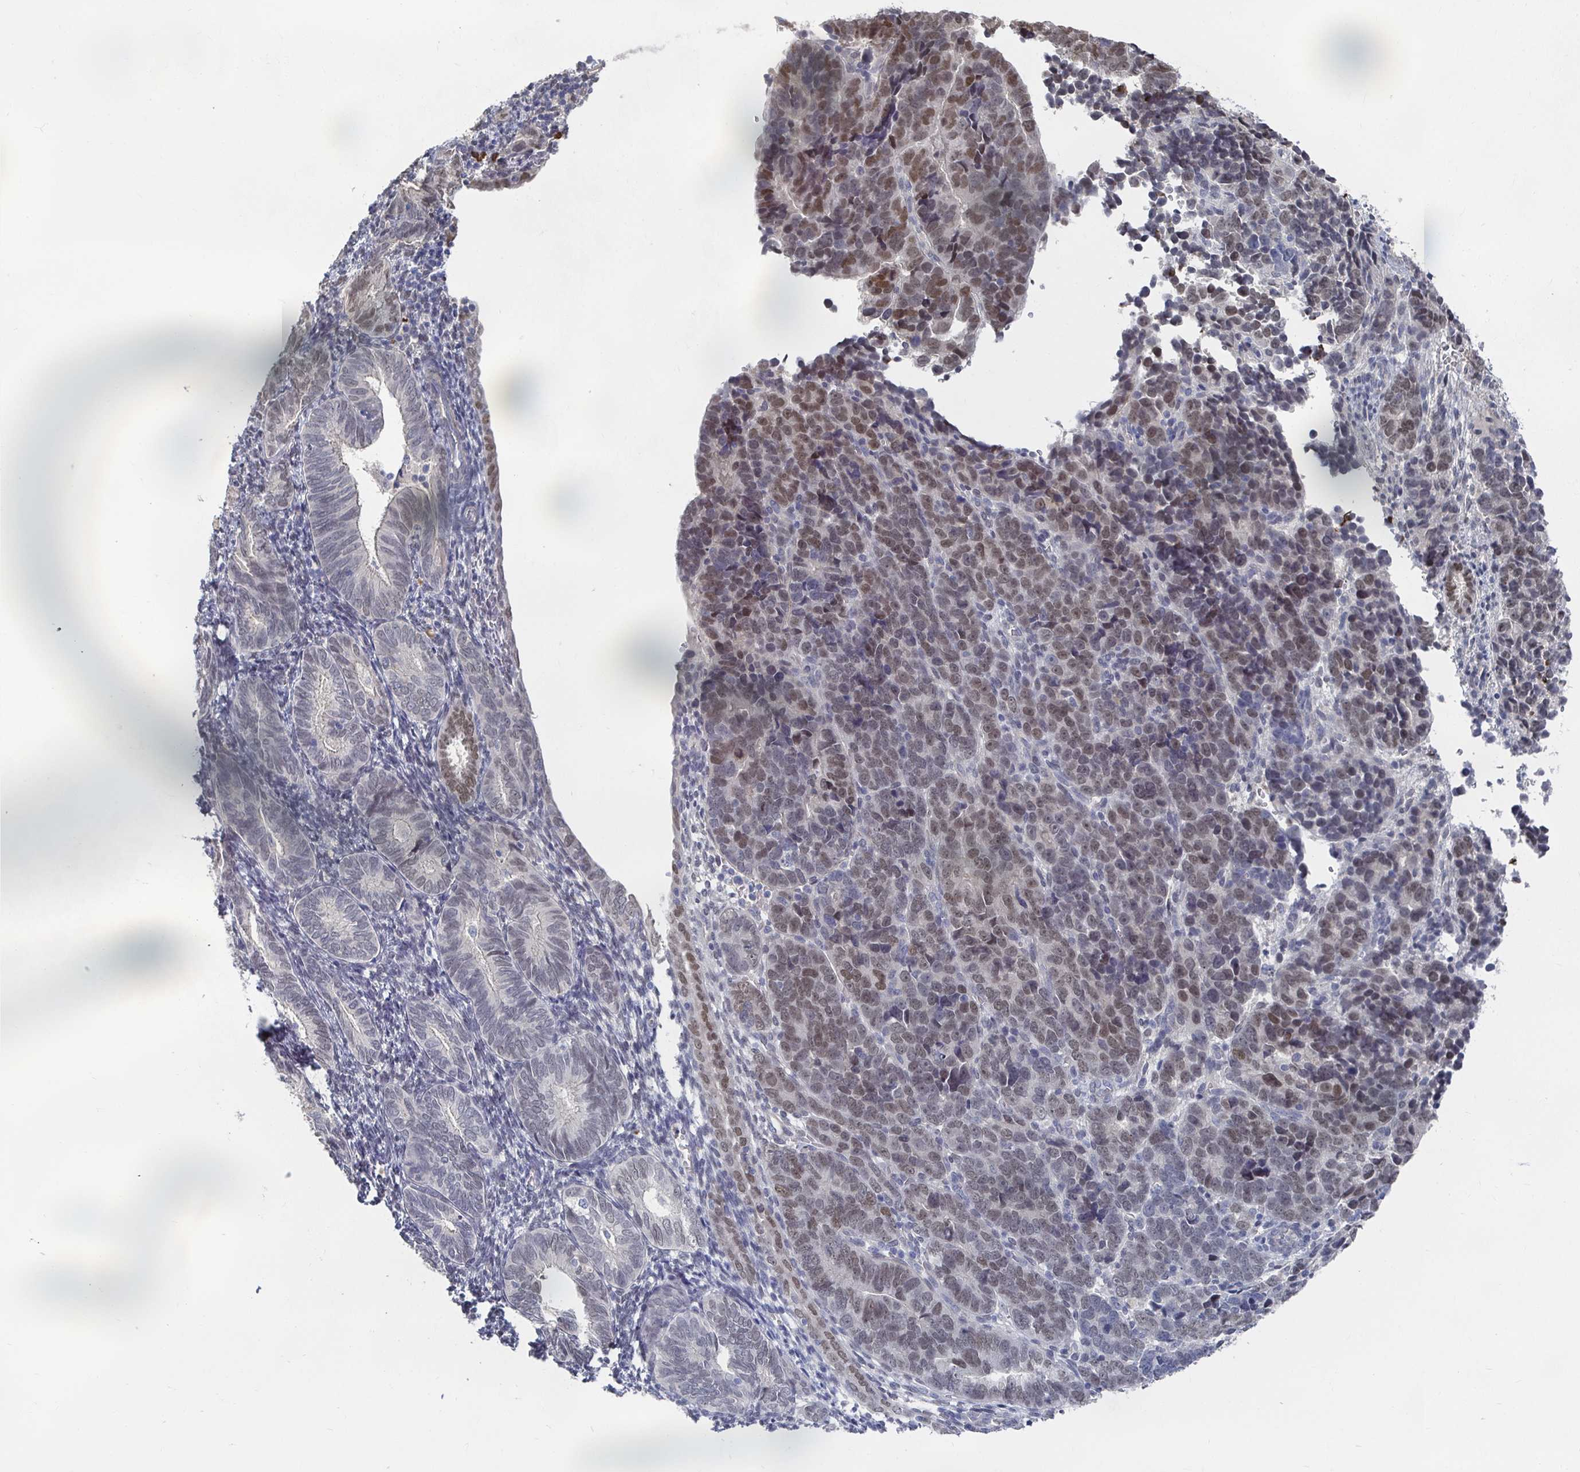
{"staining": {"intensity": "moderate", "quantity": "25%-75%", "location": "nuclear"}, "tissue": "endometrial cancer", "cell_type": "Tumor cells", "image_type": "cancer", "snomed": [{"axis": "morphology", "description": "Adenocarcinoma, NOS"}, {"axis": "topography", "description": "Endometrium"}], "caption": "Immunohistochemical staining of human endometrial cancer (adenocarcinoma) demonstrates medium levels of moderate nuclear protein staining in approximately 25%-75% of tumor cells.", "gene": "MEIS1", "patient": {"sex": "female", "age": 82}}